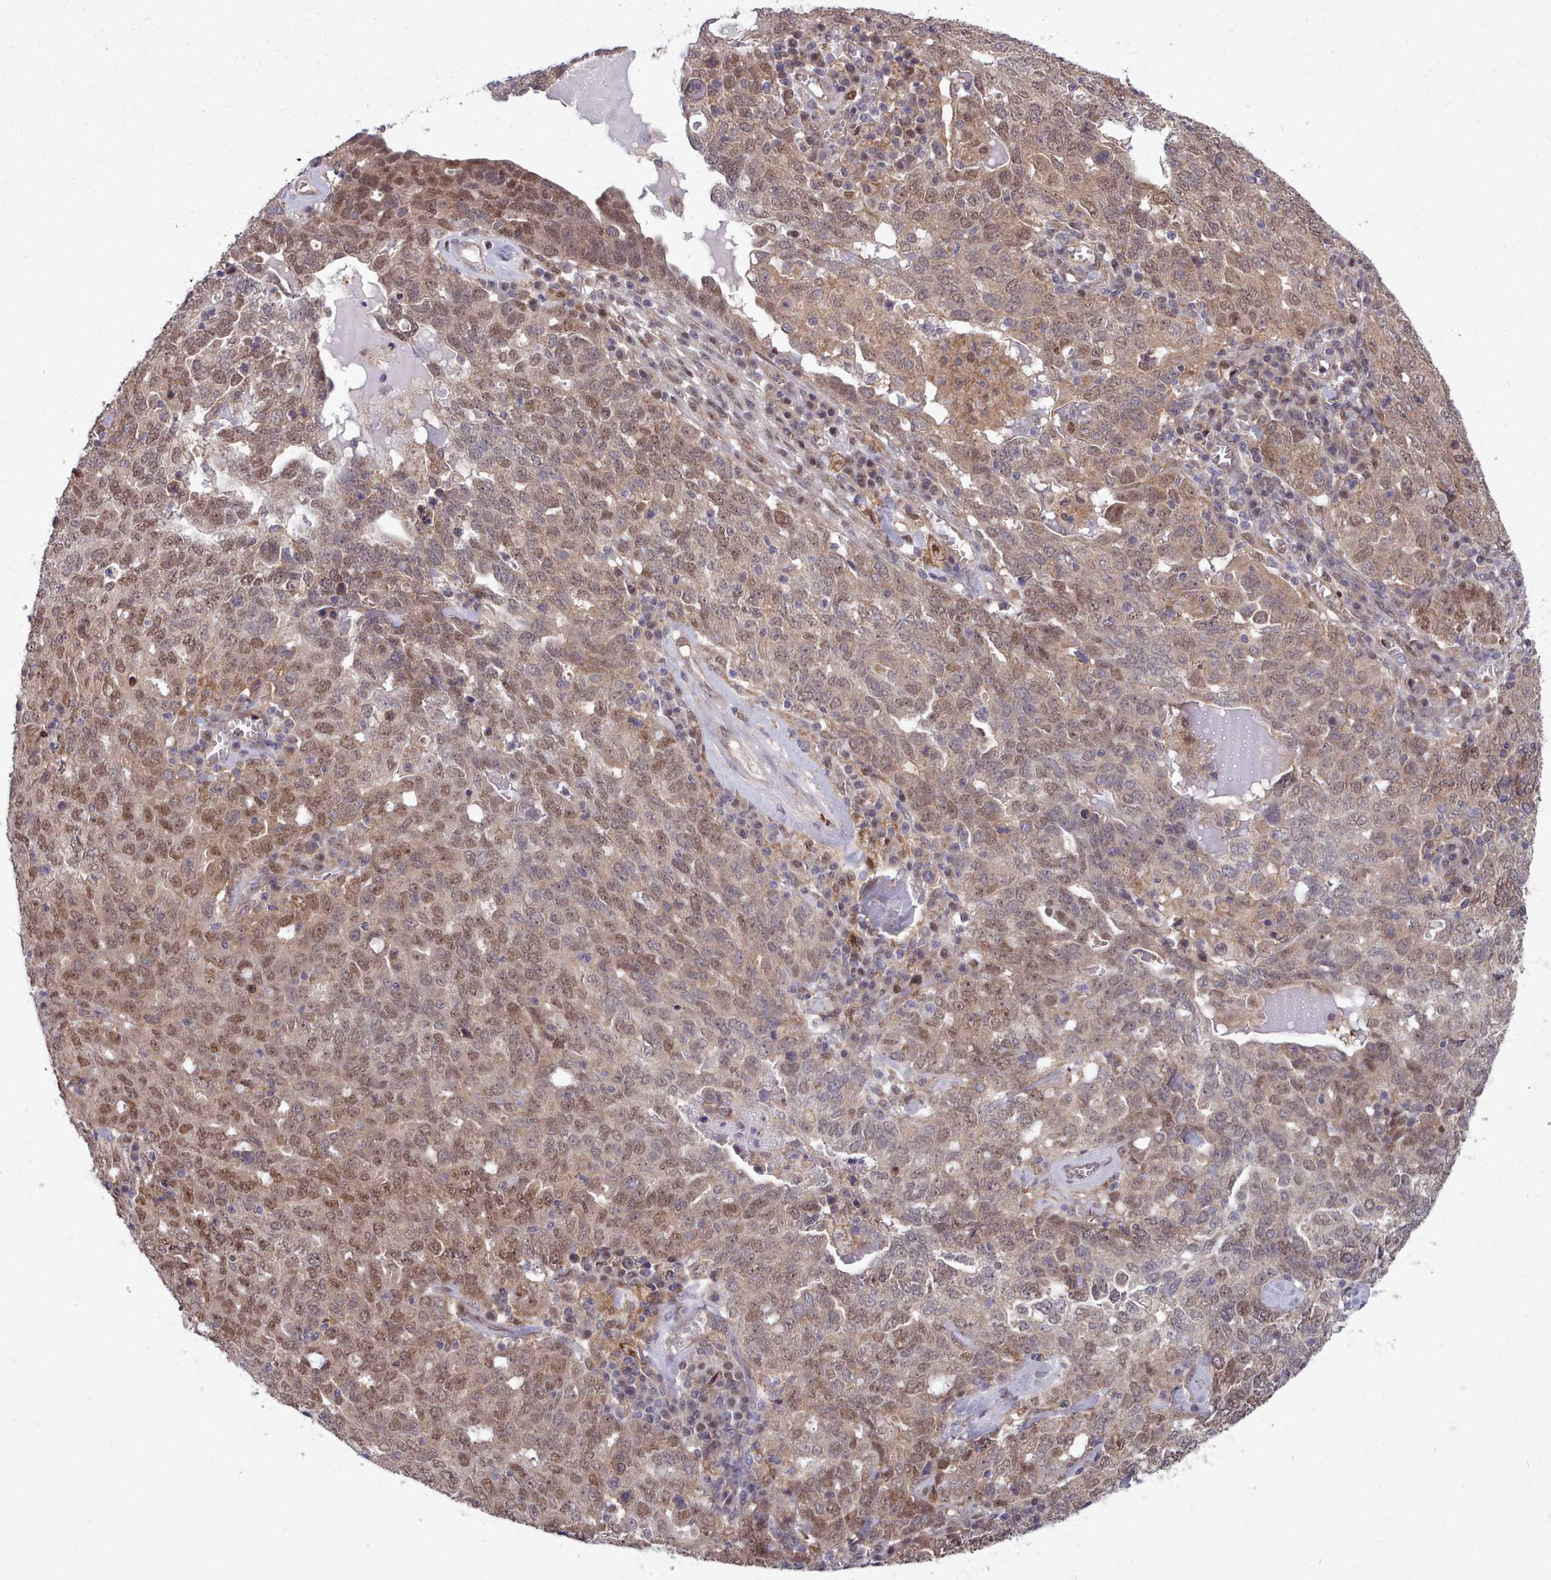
{"staining": {"intensity": "moderate", "quantity": "25%-75%", "location": "nuclear"}, "tissue": "ovarian cancer", "cell_type": "Tumor cells", "image_type": "cancer", "snomed": [{"axis": "morphology", "description": "Carcinoma, endometroid"}, {"axis": "topography", "description": "Ovary"}], "caption": "Protein staining displays moderate nuclear expression in approximately 25%-75% of tumor cells in endometroid carcinoma (ovarian).", "gene": "AHCY", "patient": {"sex": "female", "age": 62}}